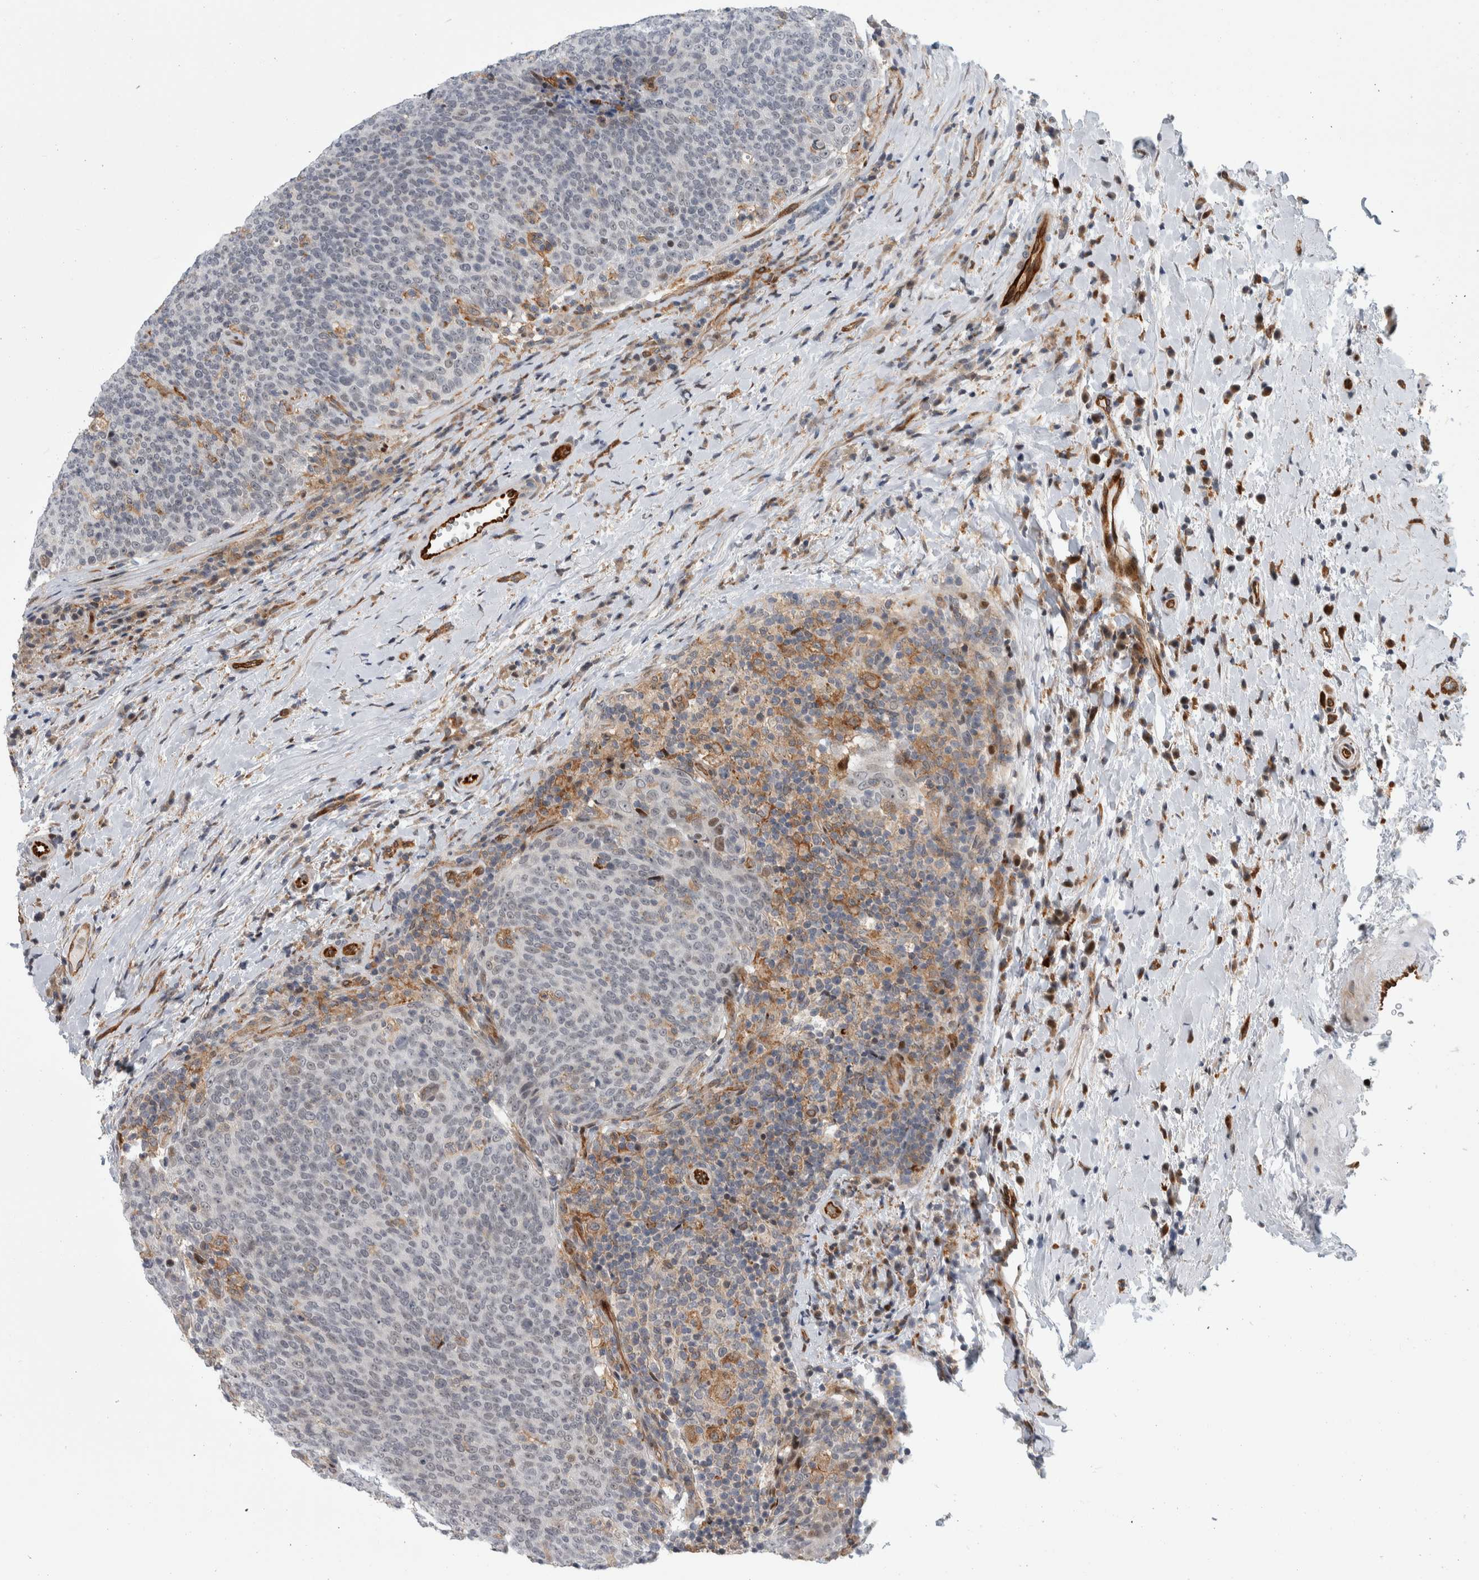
{"staining": {"intensity": "negative", "quantity": "none", "location": "none"}, "tissue": "head and neck cancer", "cell_type": "Tumor cells", "image_type": "cancer", "snomed": [{"axis": "morphology", "description": "Squamous cell carcinoma, NOS"}, {"axis": "morphology", "description": "Squamous cell carcinoma, metastatic, NOS"}, {"axis": "topography", "description": "Lymph node"}, {"axis": "topography", "description": "Head-Neck"}], "caption": "DAB immunohistochemical staining of human metastatic squamous cell carcinoma (head and neck) demonstrates no significant expression in tumor cells.", "gene": "MSL1", "patient": {"sex": "male", "age": 62}}